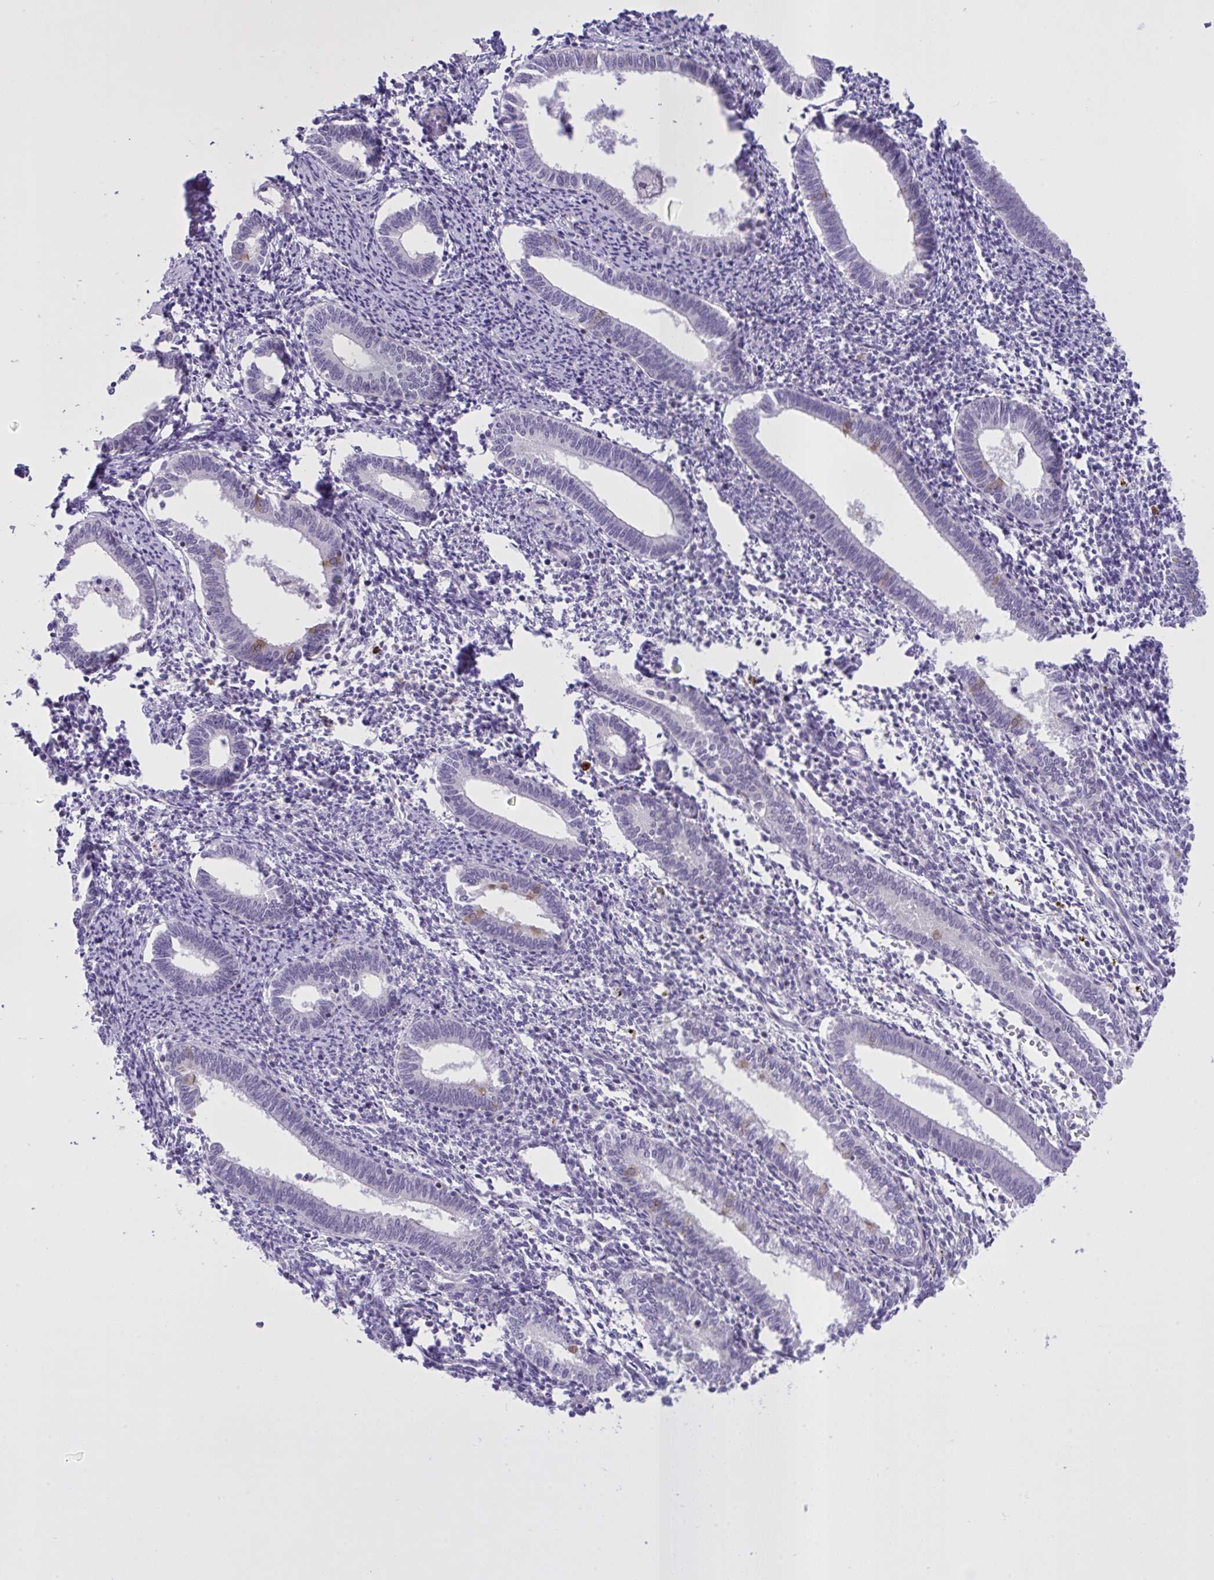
{"staining": {"intensity": "negative", "quantity": "none", "location": "none"}, "tissue": "endometrium", "cell_type": "Cells in endometrial stroma", "image_type": "normal", "snomed": [{"axis": "morphology", "description": "Normal tissue, NOS"}, {"axis": "topography", "description": "Endometrium"}], "caption": "This histopathology image is of unremarkable endometrium stained with IHC to label a protein in brown with the nuclei are counter-stained blue. There is no positivity in cells in endometrial stroma.", "gene": "SPAG1", "patient": {"sex": "female", "age": 41}}